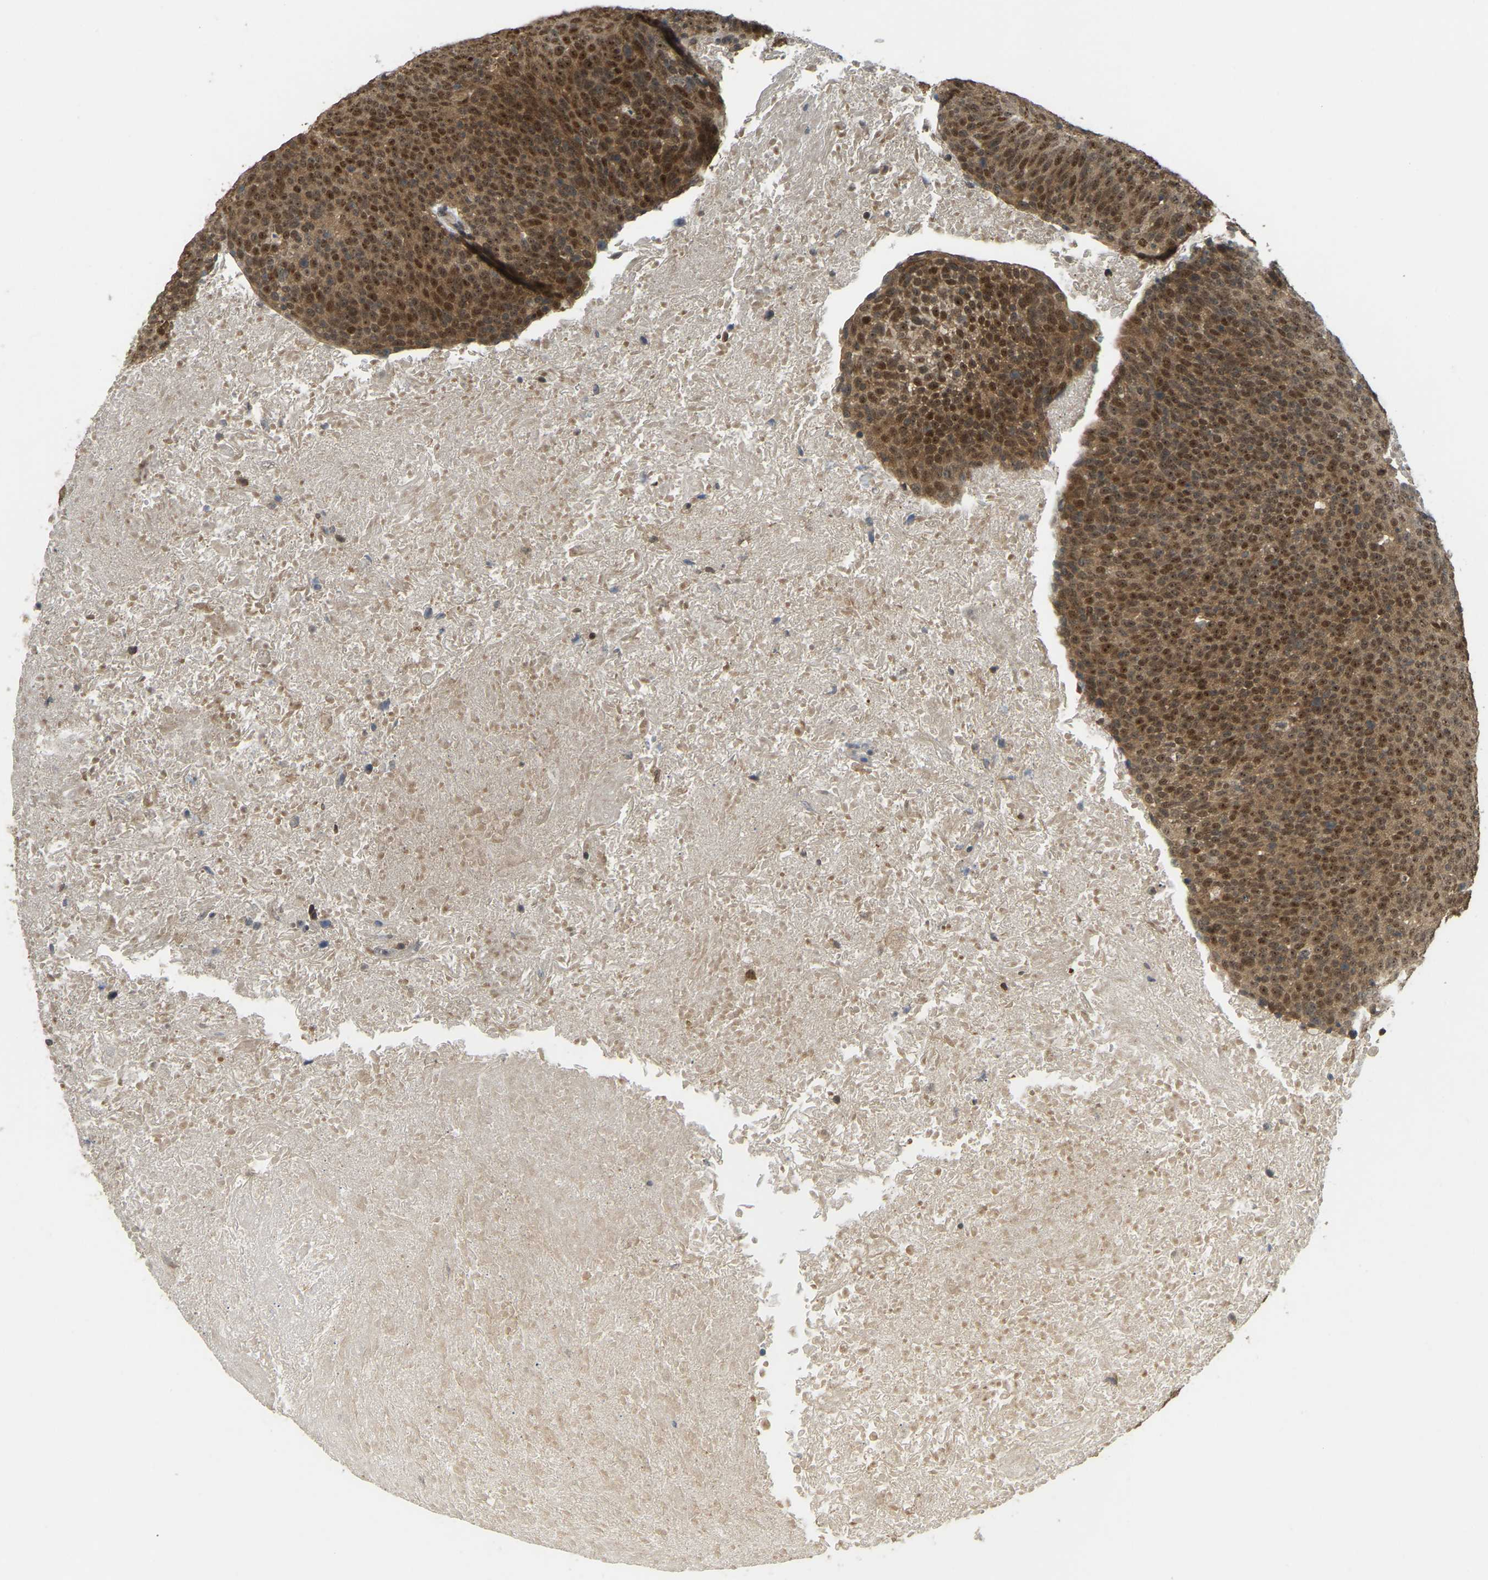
{"staining": {"intensity": "strong", "quantity": ">75%", "location": "cytoplasmic/membranous,nuclear"}, "tissue": "head and neck cancer", "cell_type": "Tumor cells", "image_type": "cancer", "snomed": [{"axis": "morphology", "description": "Squamous cell carcinoma, NOS"}, {"axis": "morphology", "description": "Squamous cell carcinoma, metastatic, NOS"}, {"axis": "topography", "description": "Lymph node"}, {"axis": "topography", "description": "Head-Neck"}], "caption": "Immunohistochemistry image of neoplastic tissue: head and neck squamous cell carcinoma stained using IHC reveals high levels of strong protein expression localized specifically in the cytoplasmic/membranous and nuclear of tumor cells, appearing as a cytoplasmic/membranous and nuclear brown color.", "gene": "BRF2", "patient": {"sex": "male", "age": 62}}